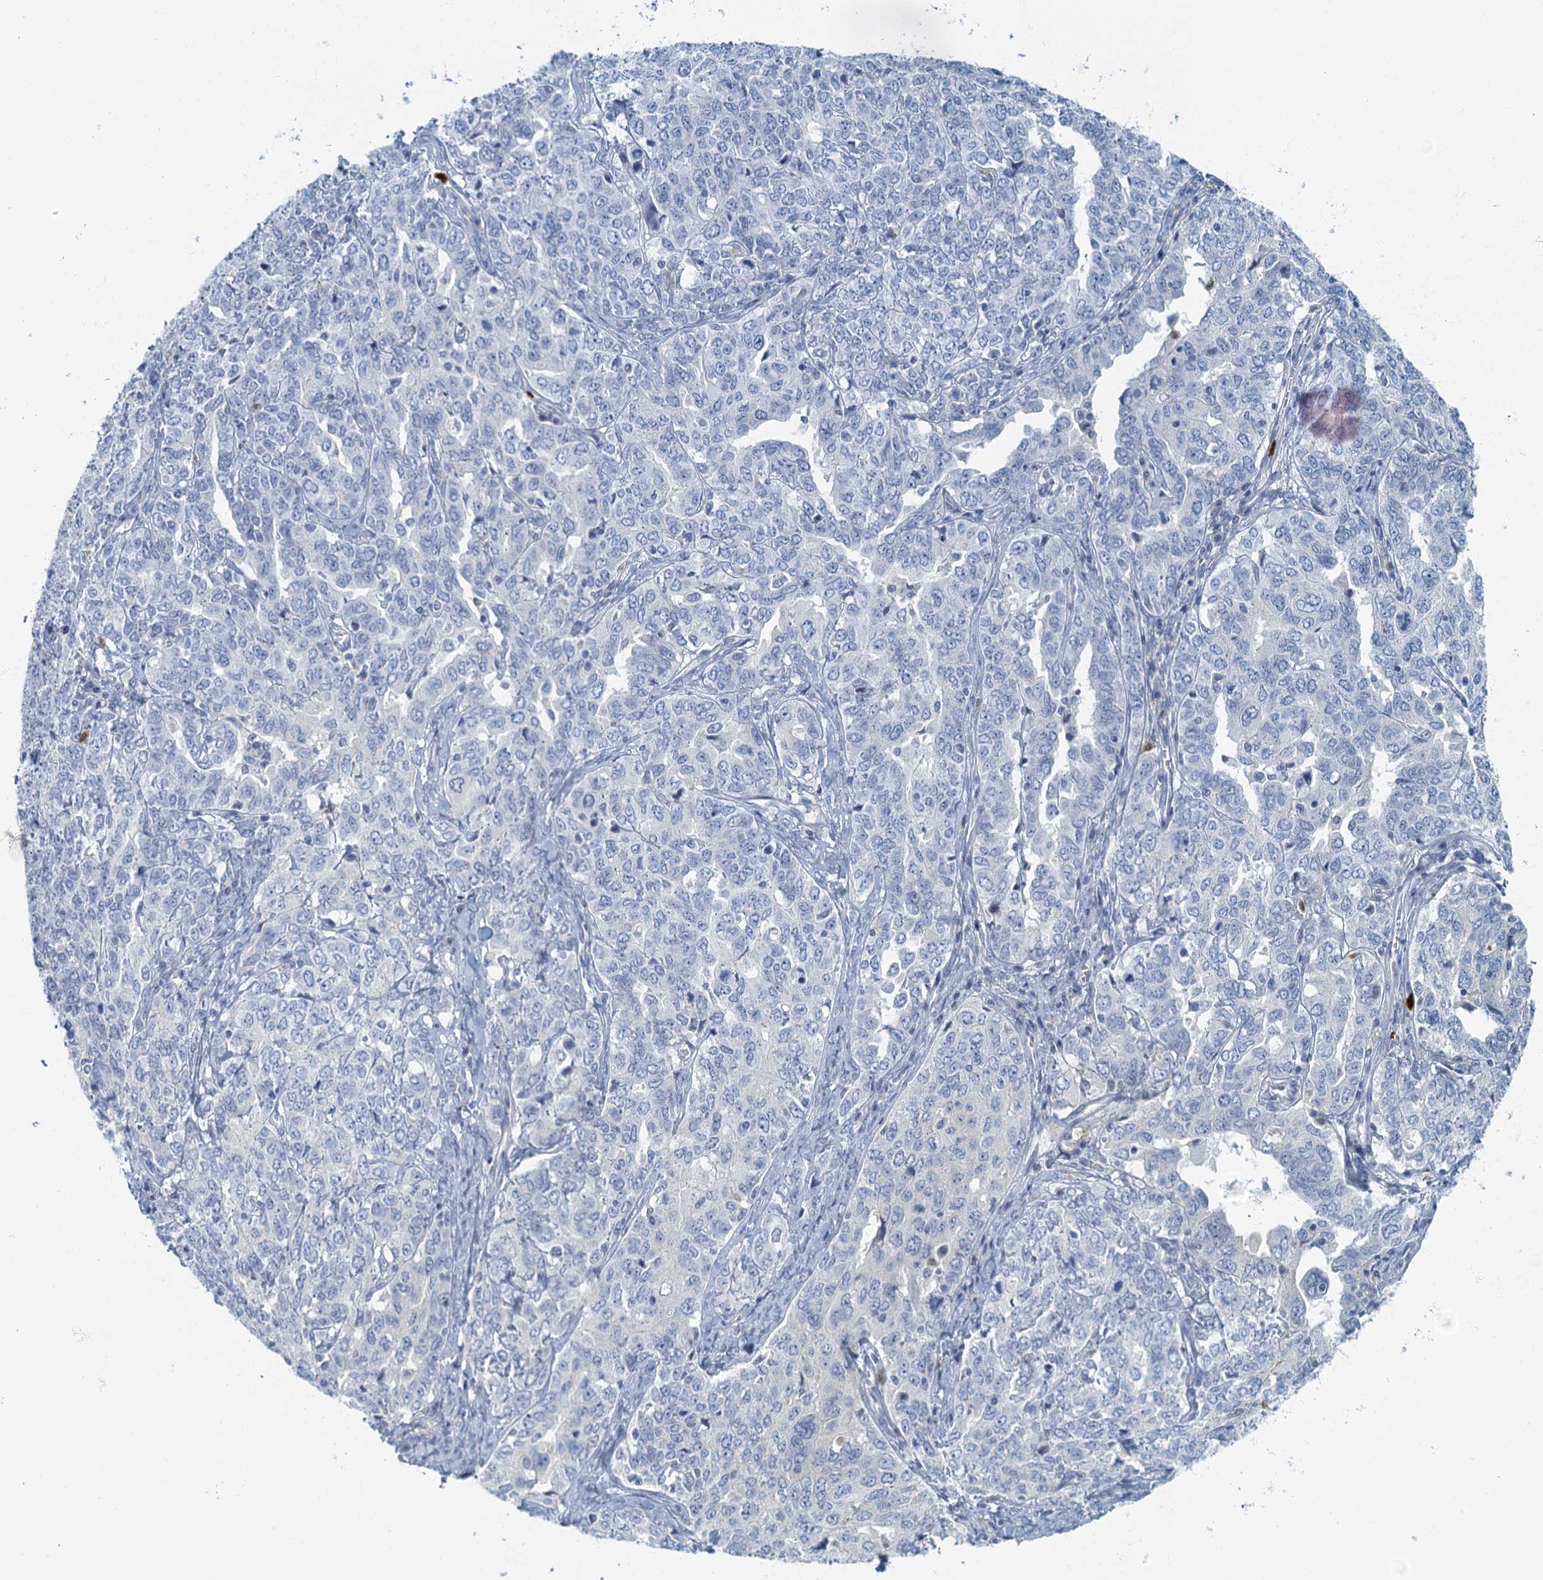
{"staining": {"intensity": "negative", "quantity": "none", "location": "none"}, "tissue": "ovarian cancer", "cell_type": "Tumor cells", "image_type": "cancer", "snomed": [{"axis": "morphology", "description": "Carcinoma, endometroid"}, {"axis": "topography", "description": "Ovary"}], "caption": "Tumor cells show no significant protein positivity in ovarian cancer. (DAB (3,3'-diaminobenzidine) immunohistochemistry visualized using brightfield microscopy, high magnification).", "gene": "ANKDD1A", "patient": {"sex": "female", "age": 62}}